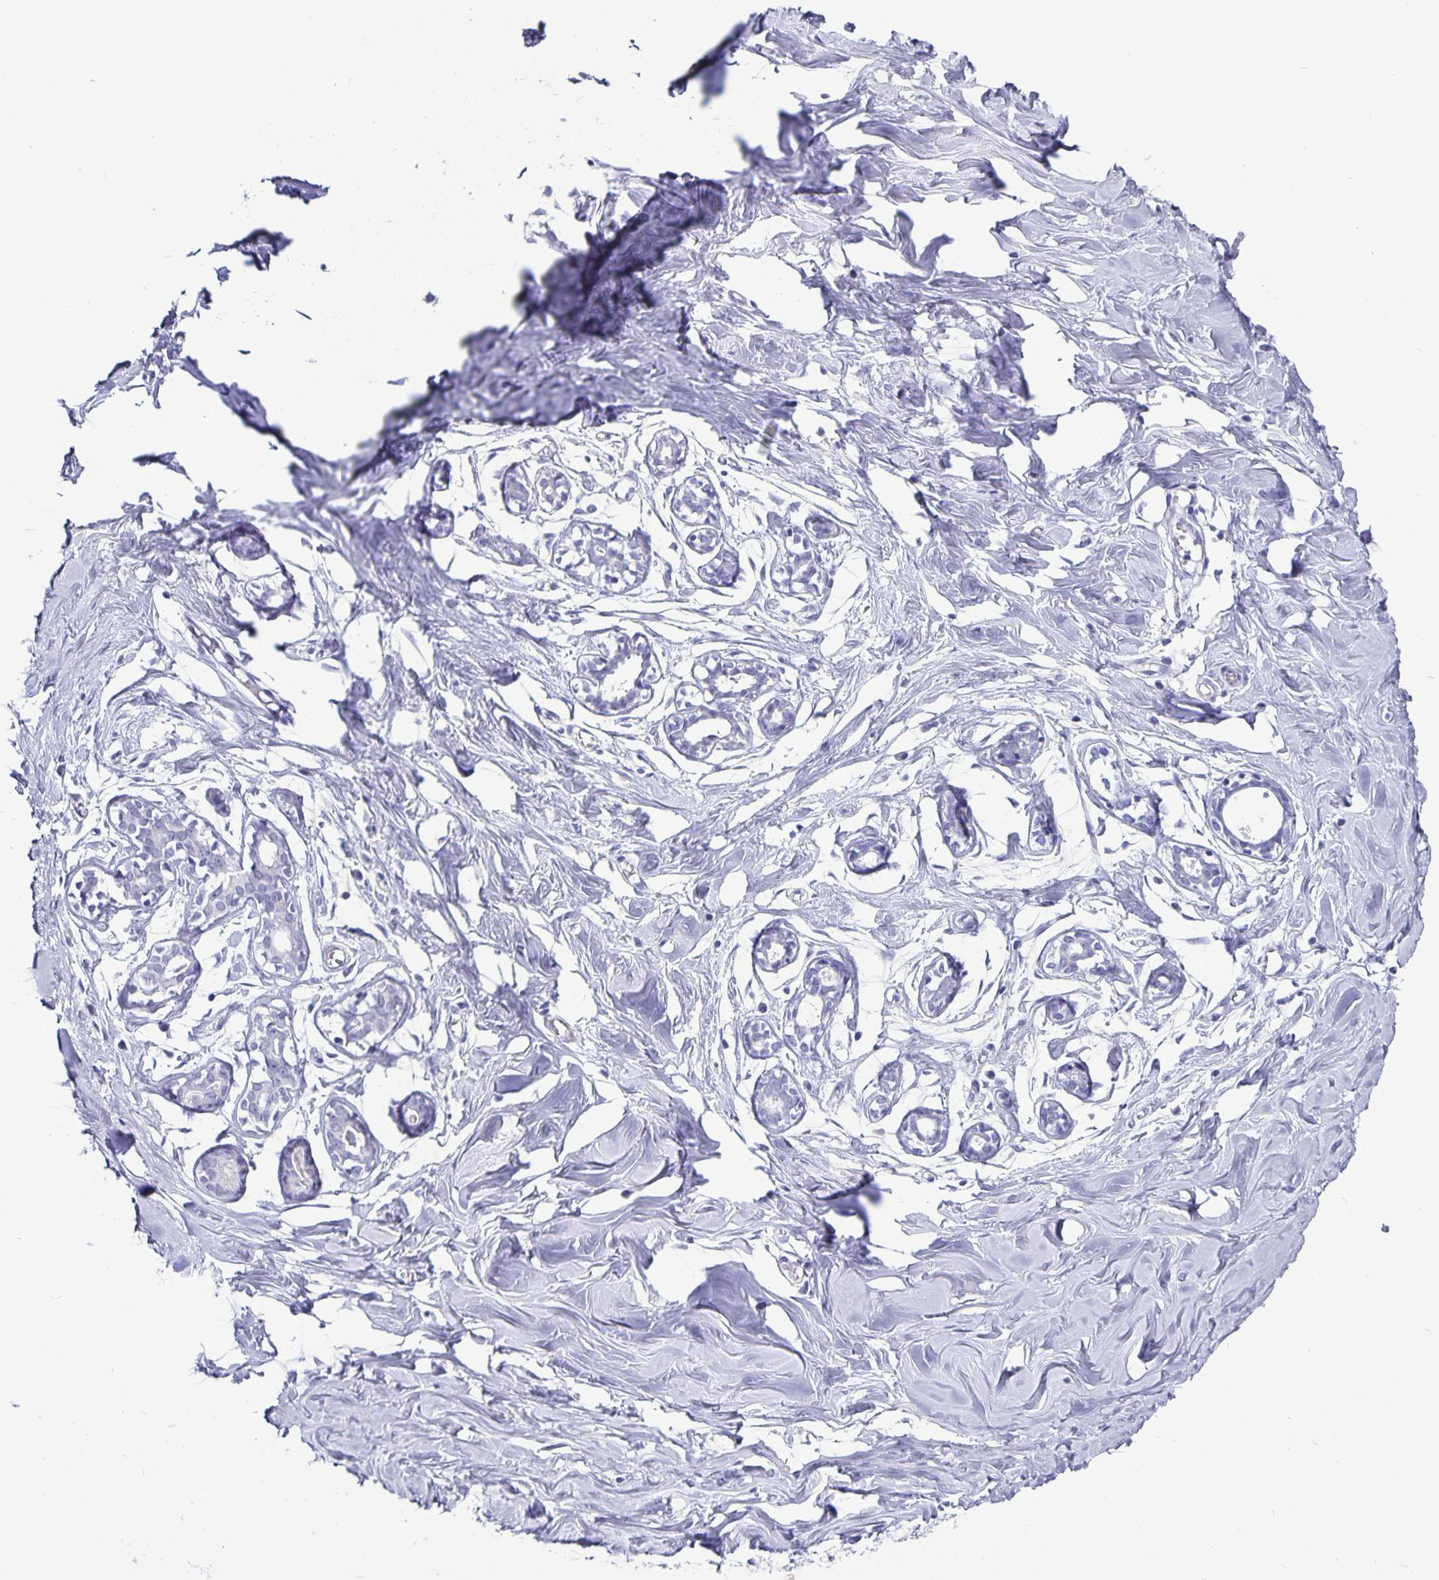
{"staining": {"intensity": "negative", "quantity": "none", "location": "none"}, "tissue": "breast", "cell_type": "Adipocytes", "image_type": "normal", "snomed": [{"axis": "morphology", "description": "Normal tissue, NOS"}, {"axis": "topography", "description": "Breast"}], "caption": "IHC photomicrograph of normal breast: human breast stained with DAB displays no significant protein positivity in adipocytes. Brightfield microscopy of immunohistochemistry stained with DAB (brown) and hematoxylin (blue), captured at high magnification.", "gene": "ODF3B", "patient": {"sex": "female", "age": 27}}